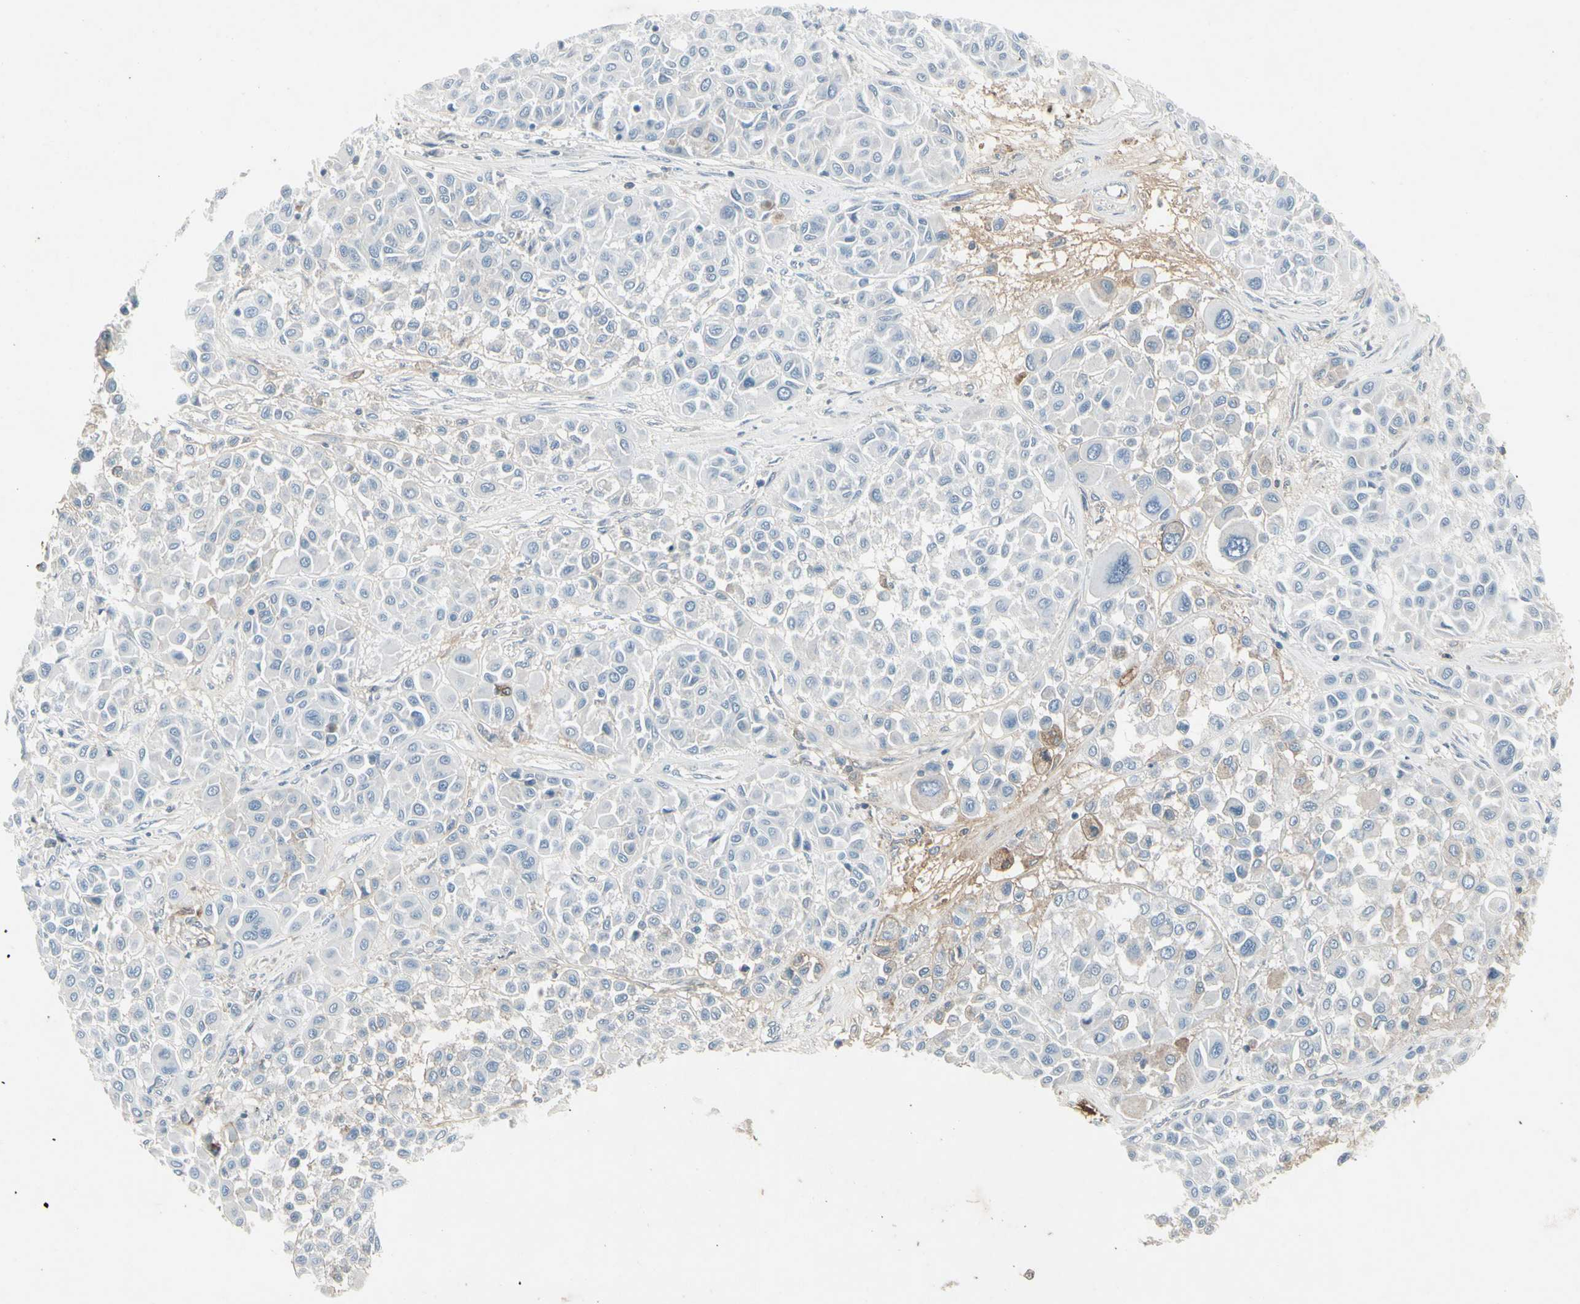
{"staining": {"intensity": "negative", "quantity": "none", "location": "none"}, "tissue": "melanoma", "cell_type": "Tumor cells", "image_type": "cancer", "snomed": [{"axis": "morphology", "description": "Malignant melanoma, Metastatic site"}, {"axis": "topography", "description": "Soft tissue"}], "caption": "Immunohistochemistry (IHC) histopathology image of neoplastic tissue: malignant melanoma (metastatic site) stained with DAB (3,3'-diaminobenzidine) shows no significant protein positivity in tumor cells.", "gene": "IGHM", "patient": {"sex": "male", "age": 41}}